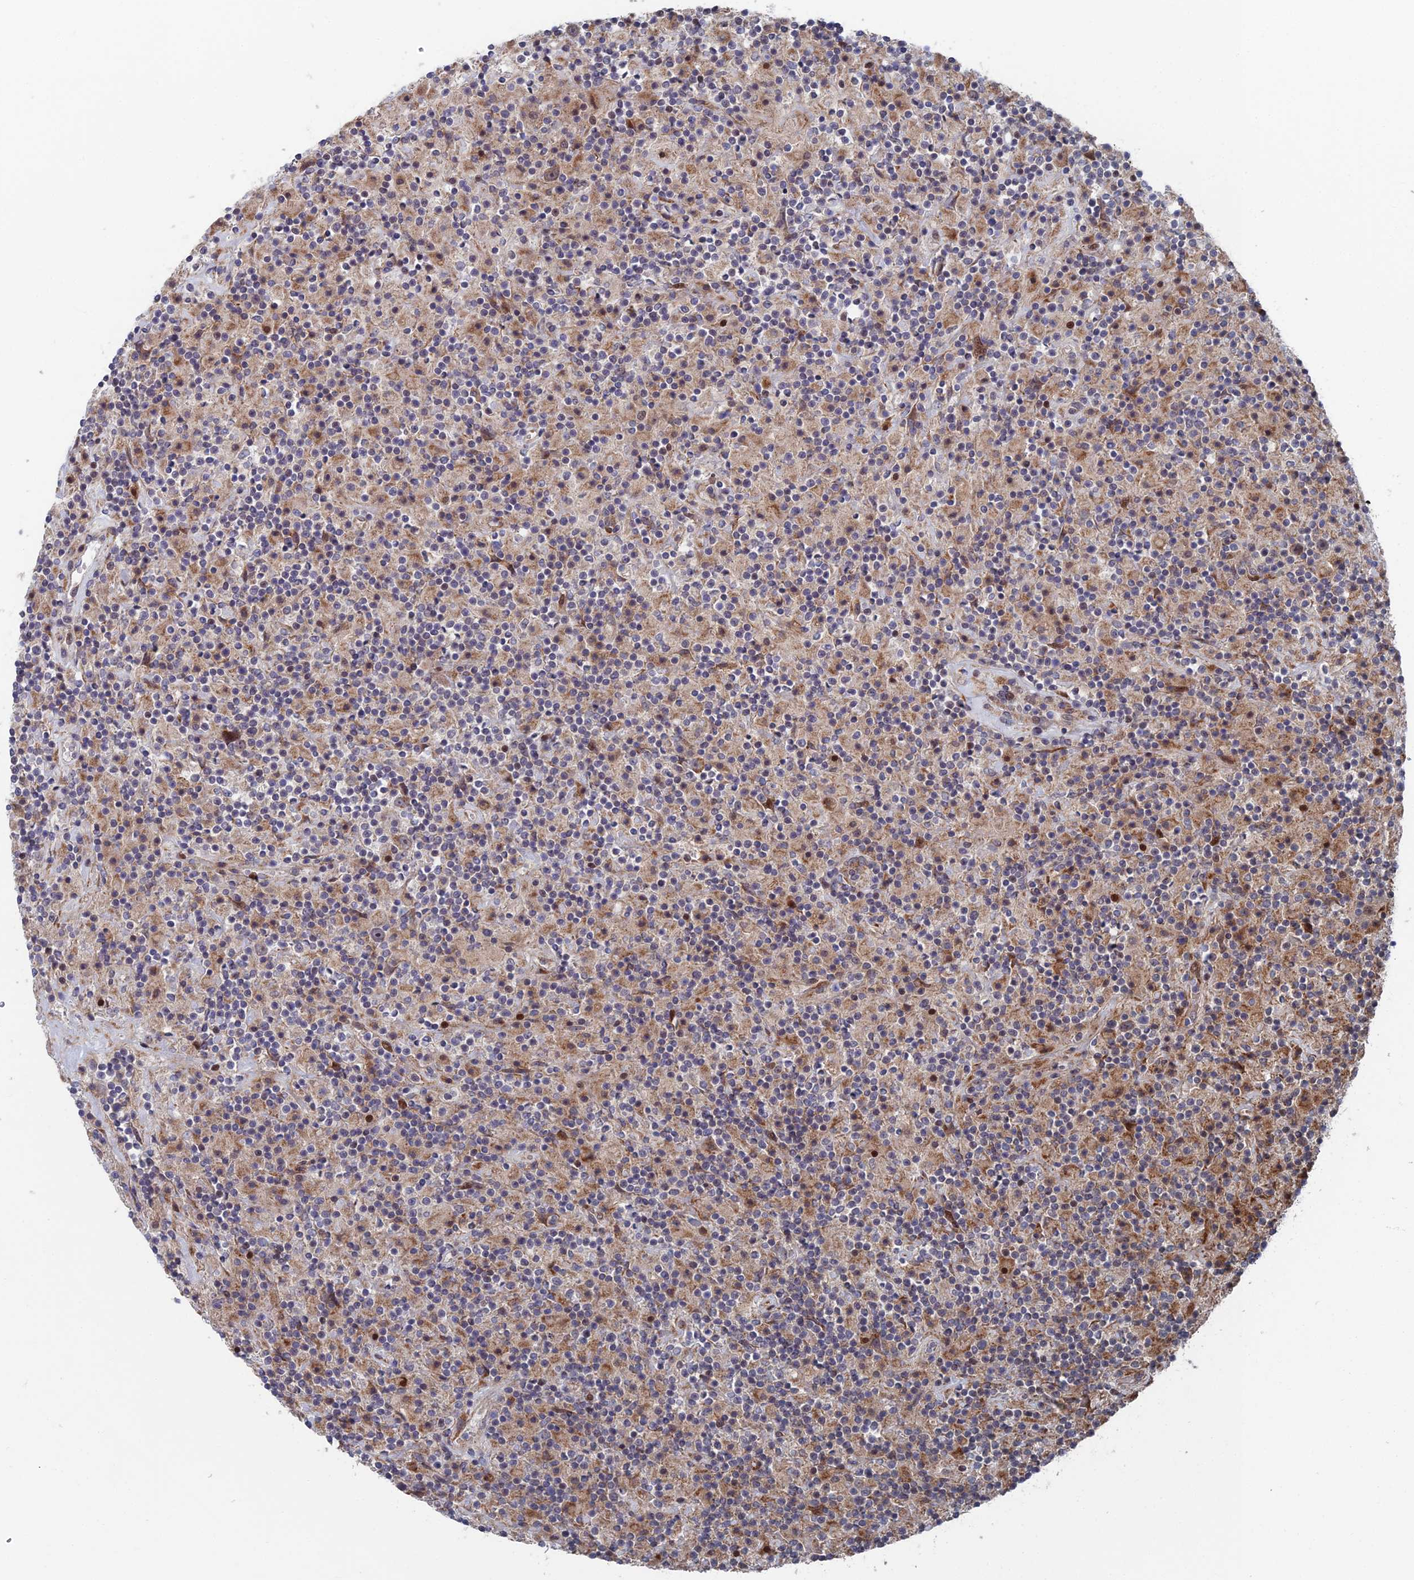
{"staining": {"intensity": "negative", "quantity": "none", "location": "none"}, "tissue": "lymphoma", "cell_type": "Tumor cells", "image_type": "cancer", "snomed": [{"axis": "morphology", "description": "Hodgkin's disease, NOS"}, {"axis": "topography", "description": "Lymph node"}], "caption": "This is a photomicrograph of immunohistochemistry (IHC) staining of lymphoma, which shows no staining in tumor cells. (DAB (3,3'-diaminobenzidine) immunohistochemistry with hematoxylin counter stain).", "gene": "GTF2IRD1", "patient": {"sex": "male", "age": 70}}